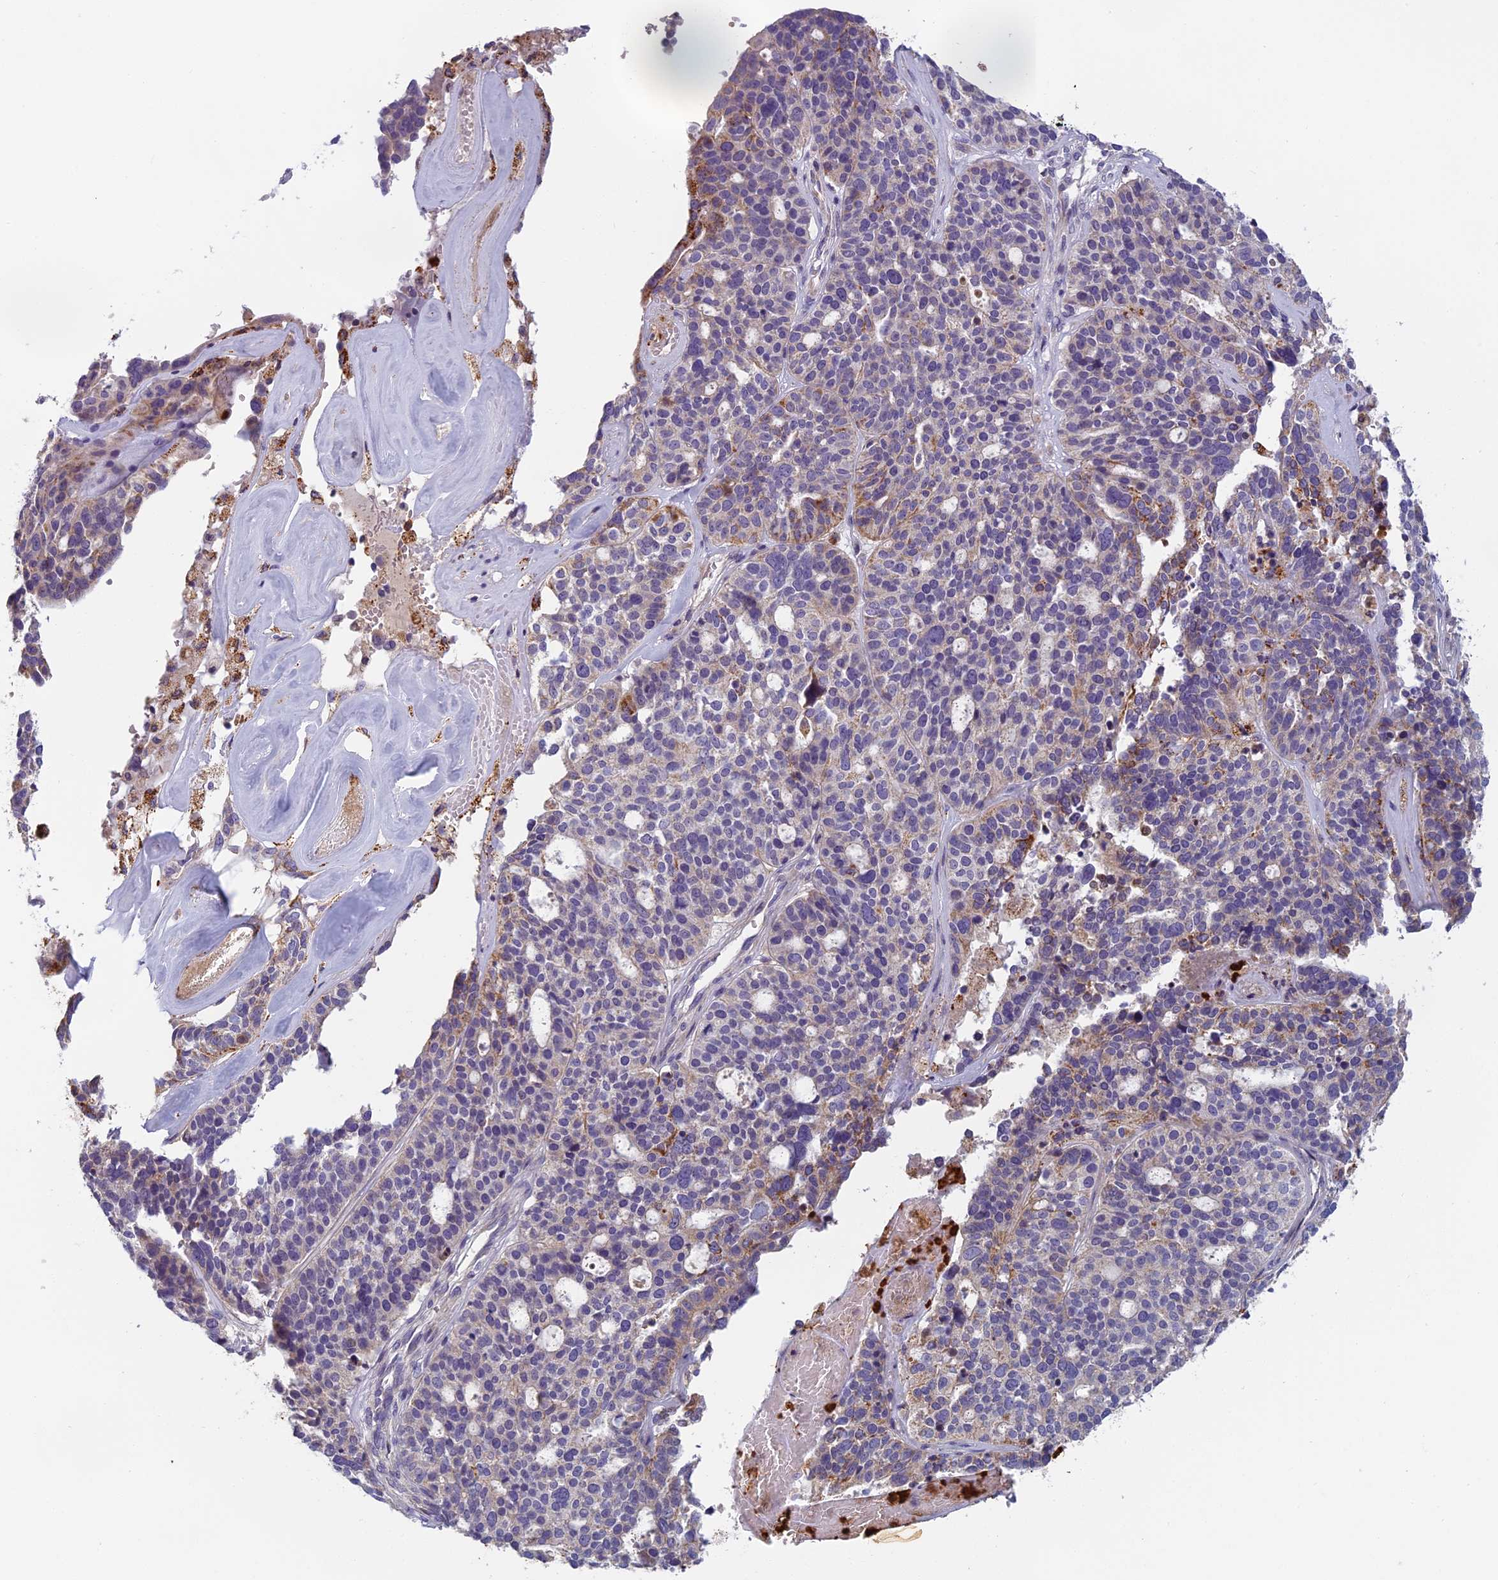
{"staining": {"intensity": "moderate", "quantity": "<25%", "location": "cytoplasmic/membranous"}, "tissue": "ovarian cancer", "cell_type": "Tumor cells", "image_type": "cancer", "snomed": [{"axis": "morphology", "description": "Cystadenocarcinoma, serous, NOS"}, {"axis": "topography", "description": "Ovary"}], "caption": "This is an image of immunohistochemistry (IHC) staining of ovarian cancer (serous cystadenocarcinoma), which shows moderate positivity in the cytoplasmic/membranous of tumor cells.", "gene": "SEMA7A", "patient": {"sex": "female", "age": 59}}